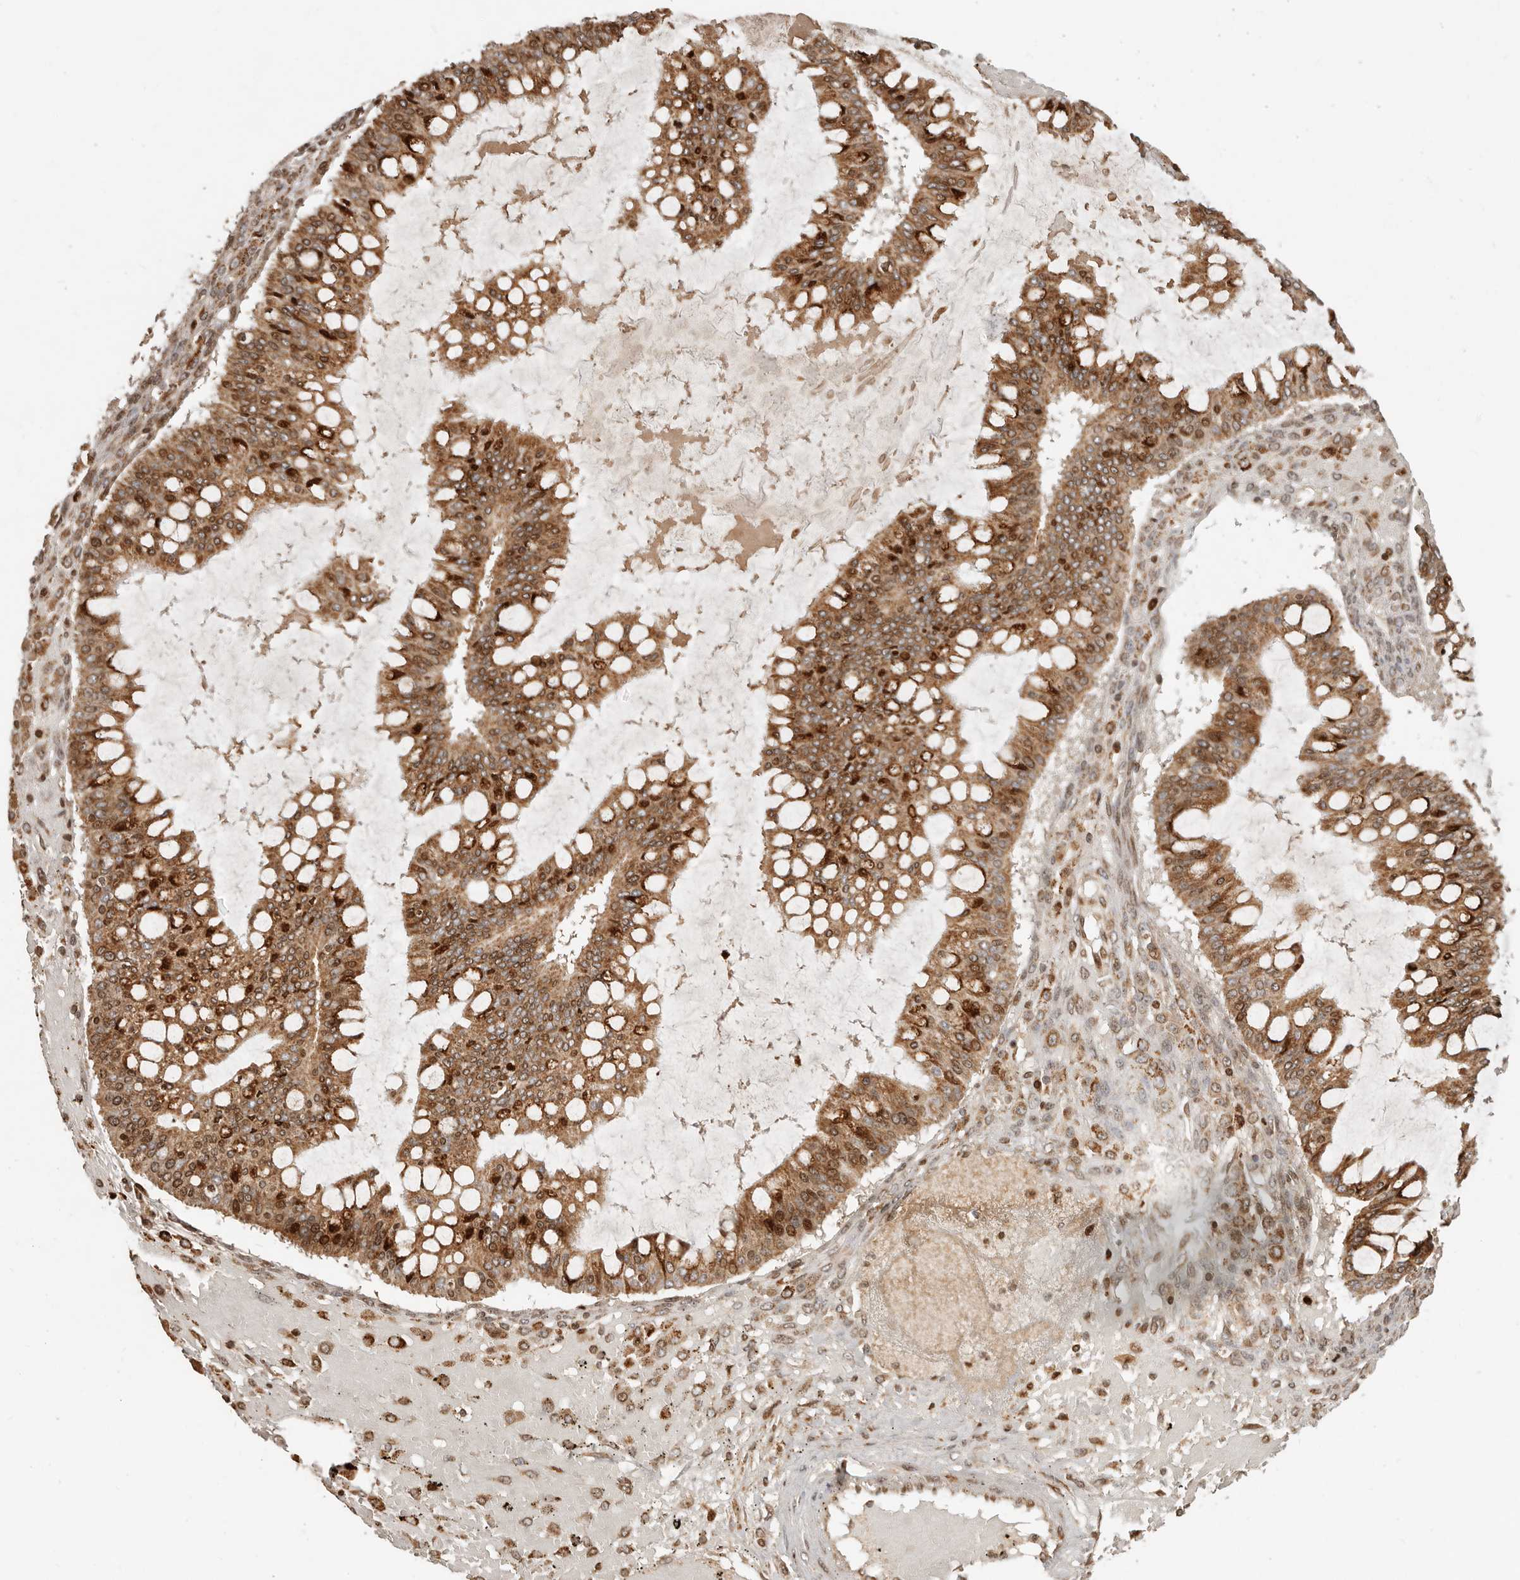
{"staining": {"intensity": "strong", "quantity": ">75%", "location": "cytoplasmic/membranous,nuclear"}, "tissue": "ovarian cancer", "cell_type": "Tumor cells", "image_type": "cancer", "snomed": [{"axis": "morphology", "description": "Cystadenocarcinoma, mucinous, NOS"}, {"axis": "topography", "description": "Ovary"}], "caption": "The photomicrograph shows staining of mucinous cystadenocarcinoma (ovarian), revealing strong cytoplasmic/membranous and nuclear protein positivity (brown color) within tumor cells.", "gene": "TRIM4", "patient": {"sex": "female", "age": 73}}